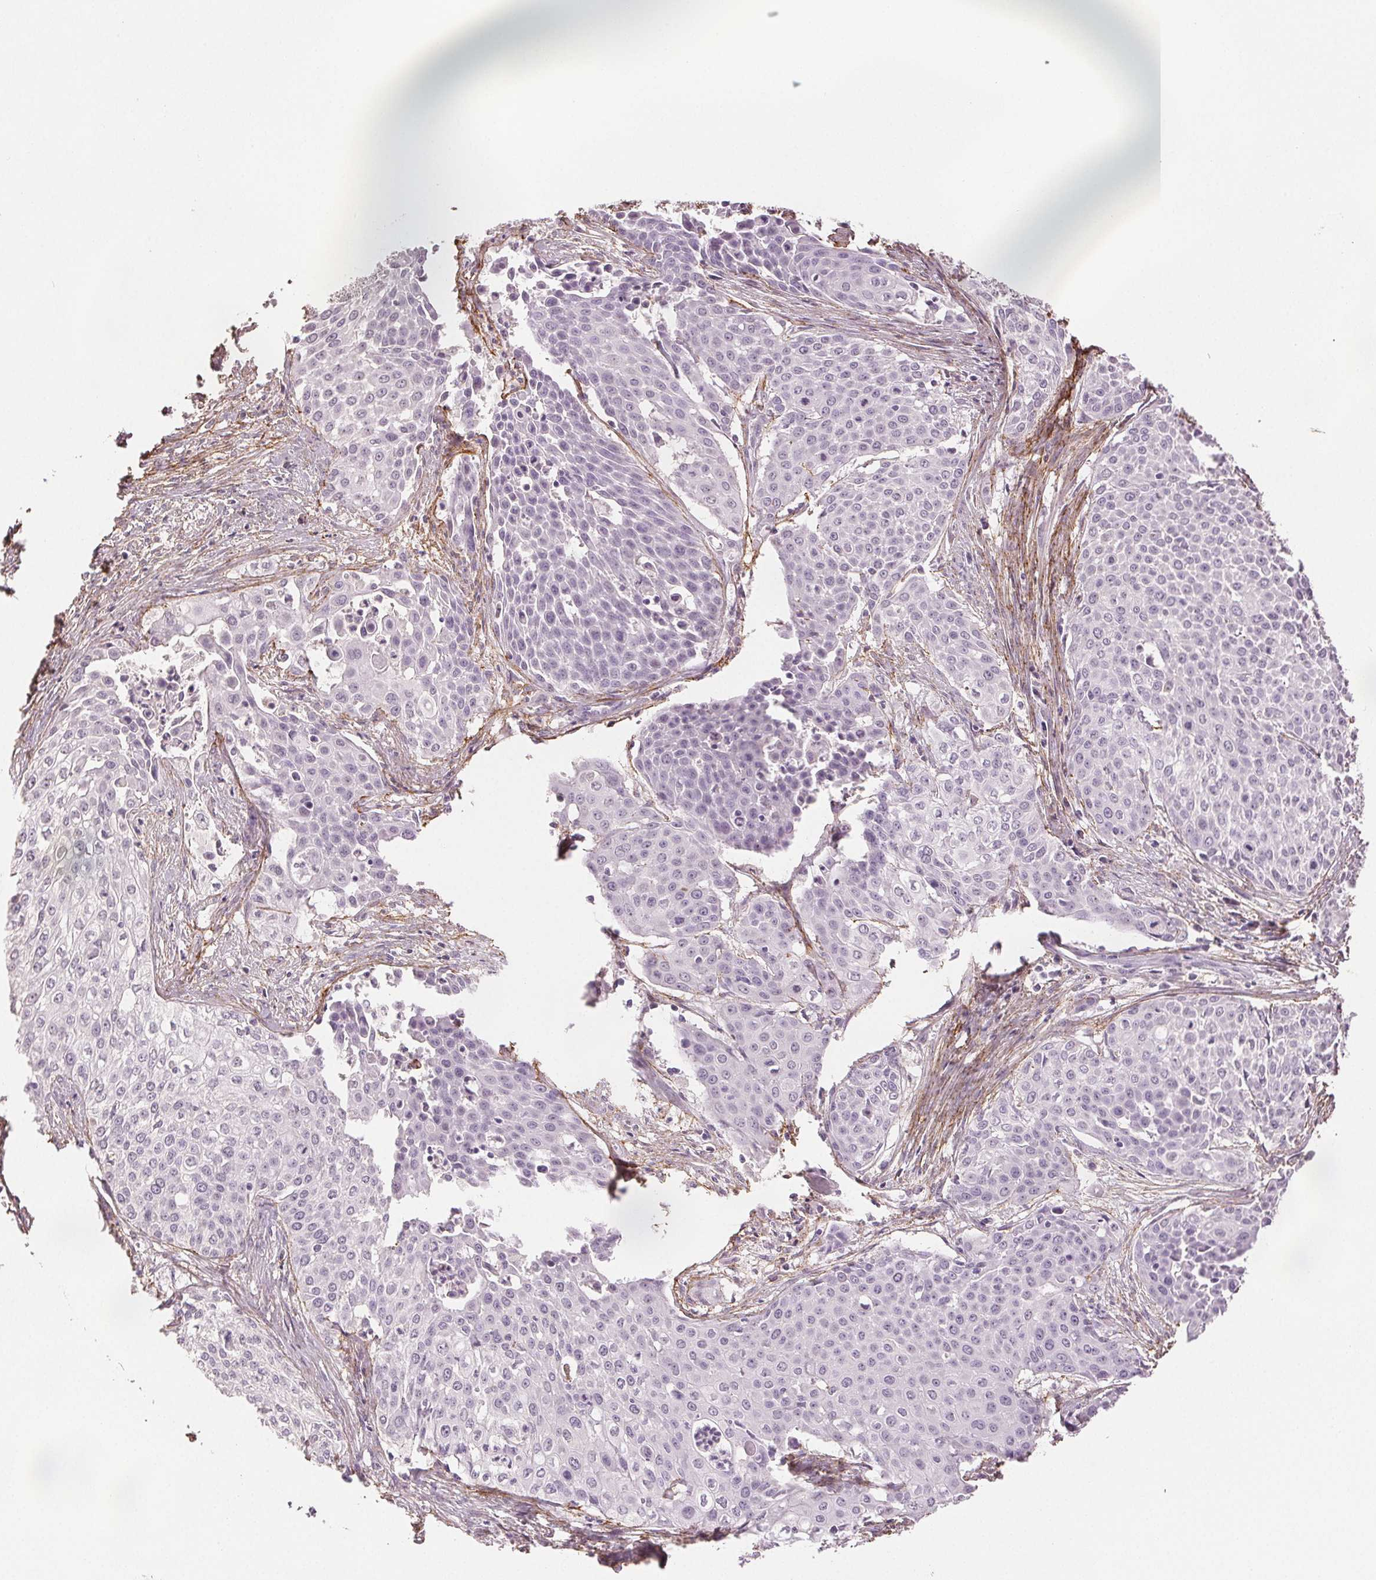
{"staining": {"intensity": "negative", "quantity": "none", "location": "none"}, "tissue": "cervical cancer", "cell_type": "Tumor cells", "image_type": "cancer", "snomed": [{"axis": "morphology", "description": "Squamous cell carcinoma, NOS"}, {"axis": "topography", "description": "Cervix"}], "caption": "The image displays no staining of tumor cells in cervical cancer (squamous cell carcinoma). (DAB immunohistochemistry with hematoxylin counter stain).", "gene": "FBN1", "patient": {"sex": "female", "age": 39}}